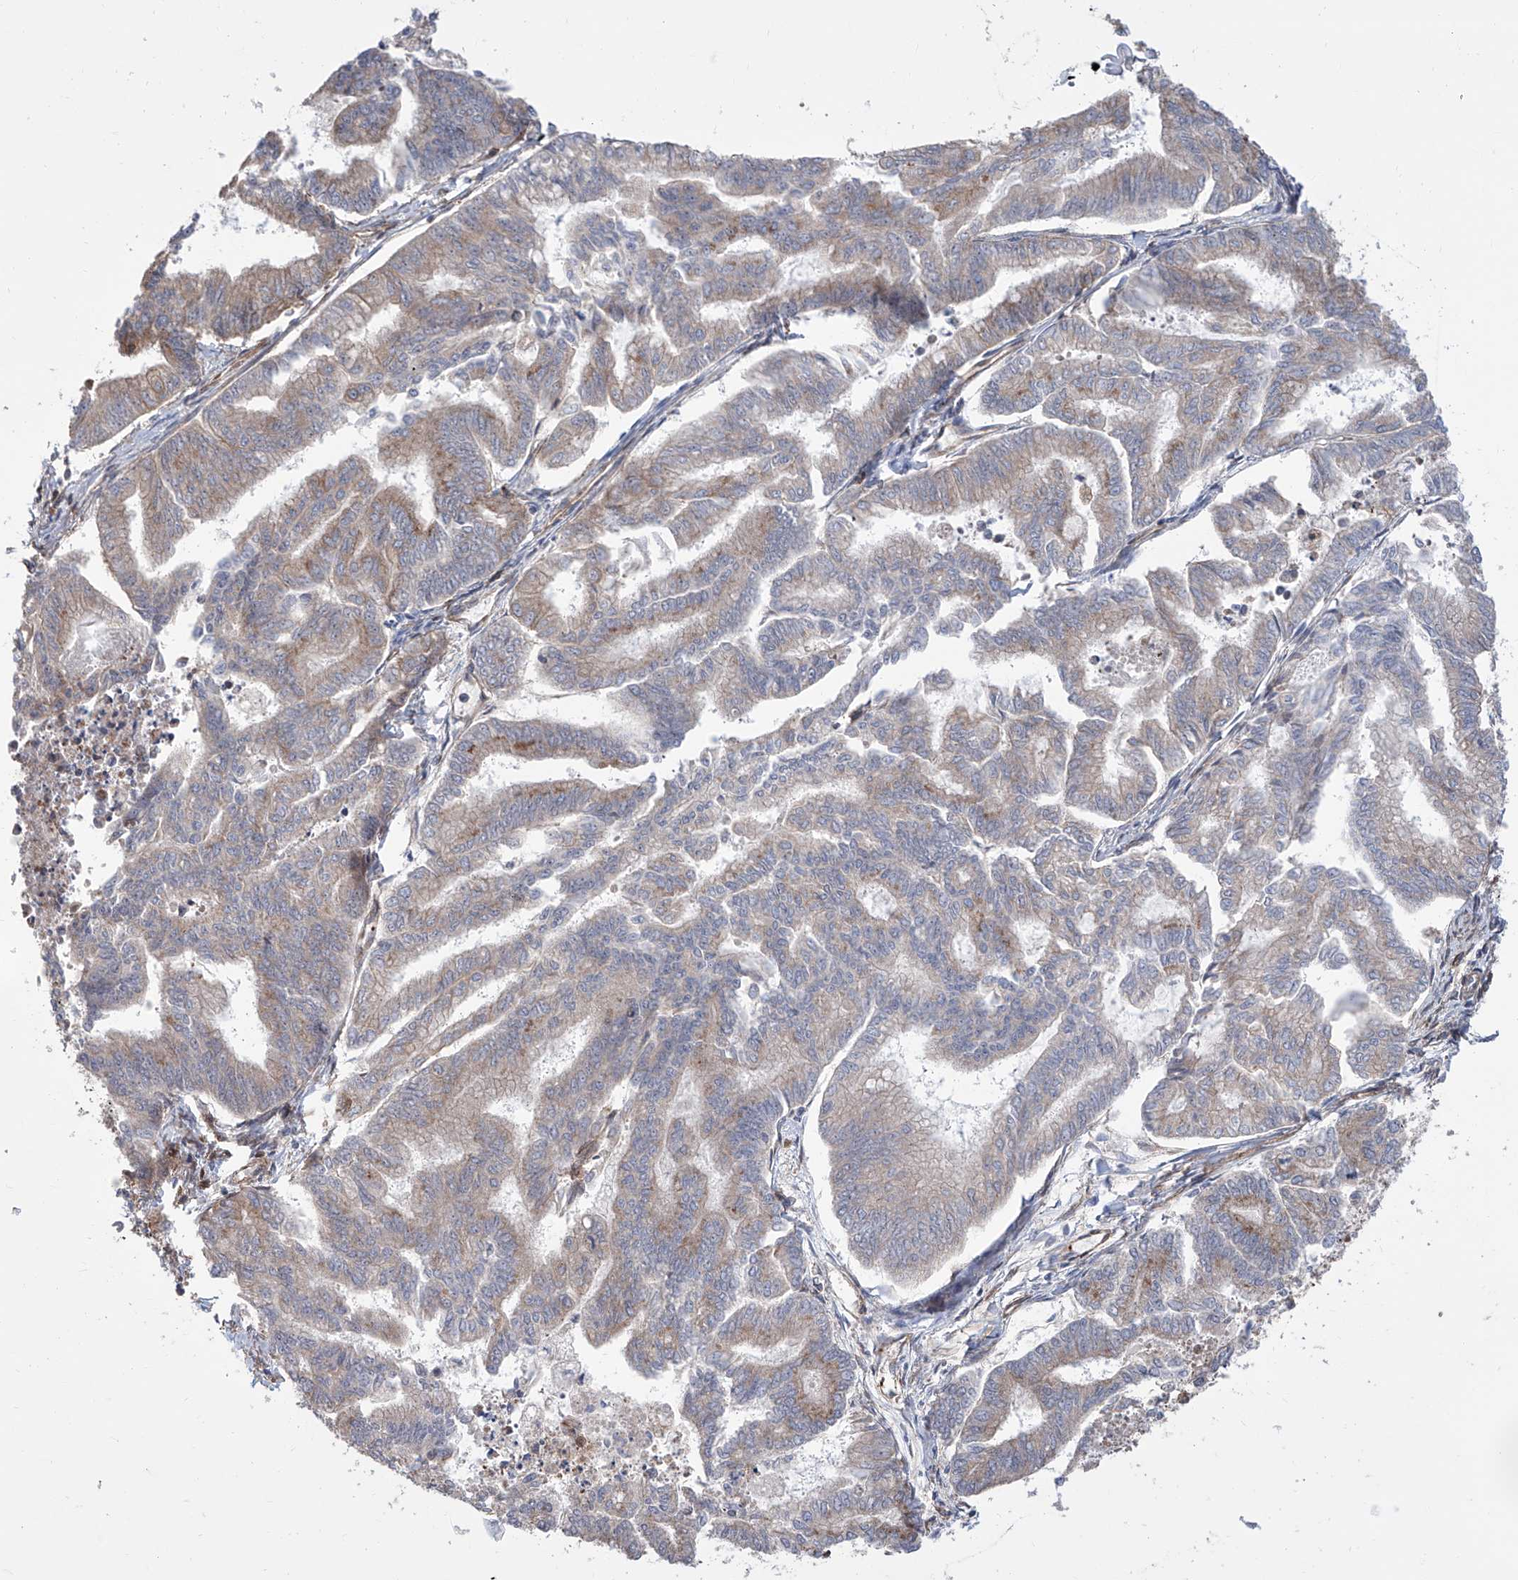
{"staining": {"intensity": "weak", "quantity": "<25%", "location": "cytoplasmic/membranous"}, "tissue": "endometrial cancer", "cell_type": "Tumor cells", "image_type": "cancer", "snomed": [{"axis": "morphology", "description": "Adenocarcinoma, NOS"}, {"axis": "topography", "description": "Endometrium"}], "caption": "Immunohistochemistry micrograph of human endometrial cancer stained for a protein (brown), which reveals no staining in tumor cells.", "gene": "APAF1", "patient": {"sex": "female", "age": 79}}